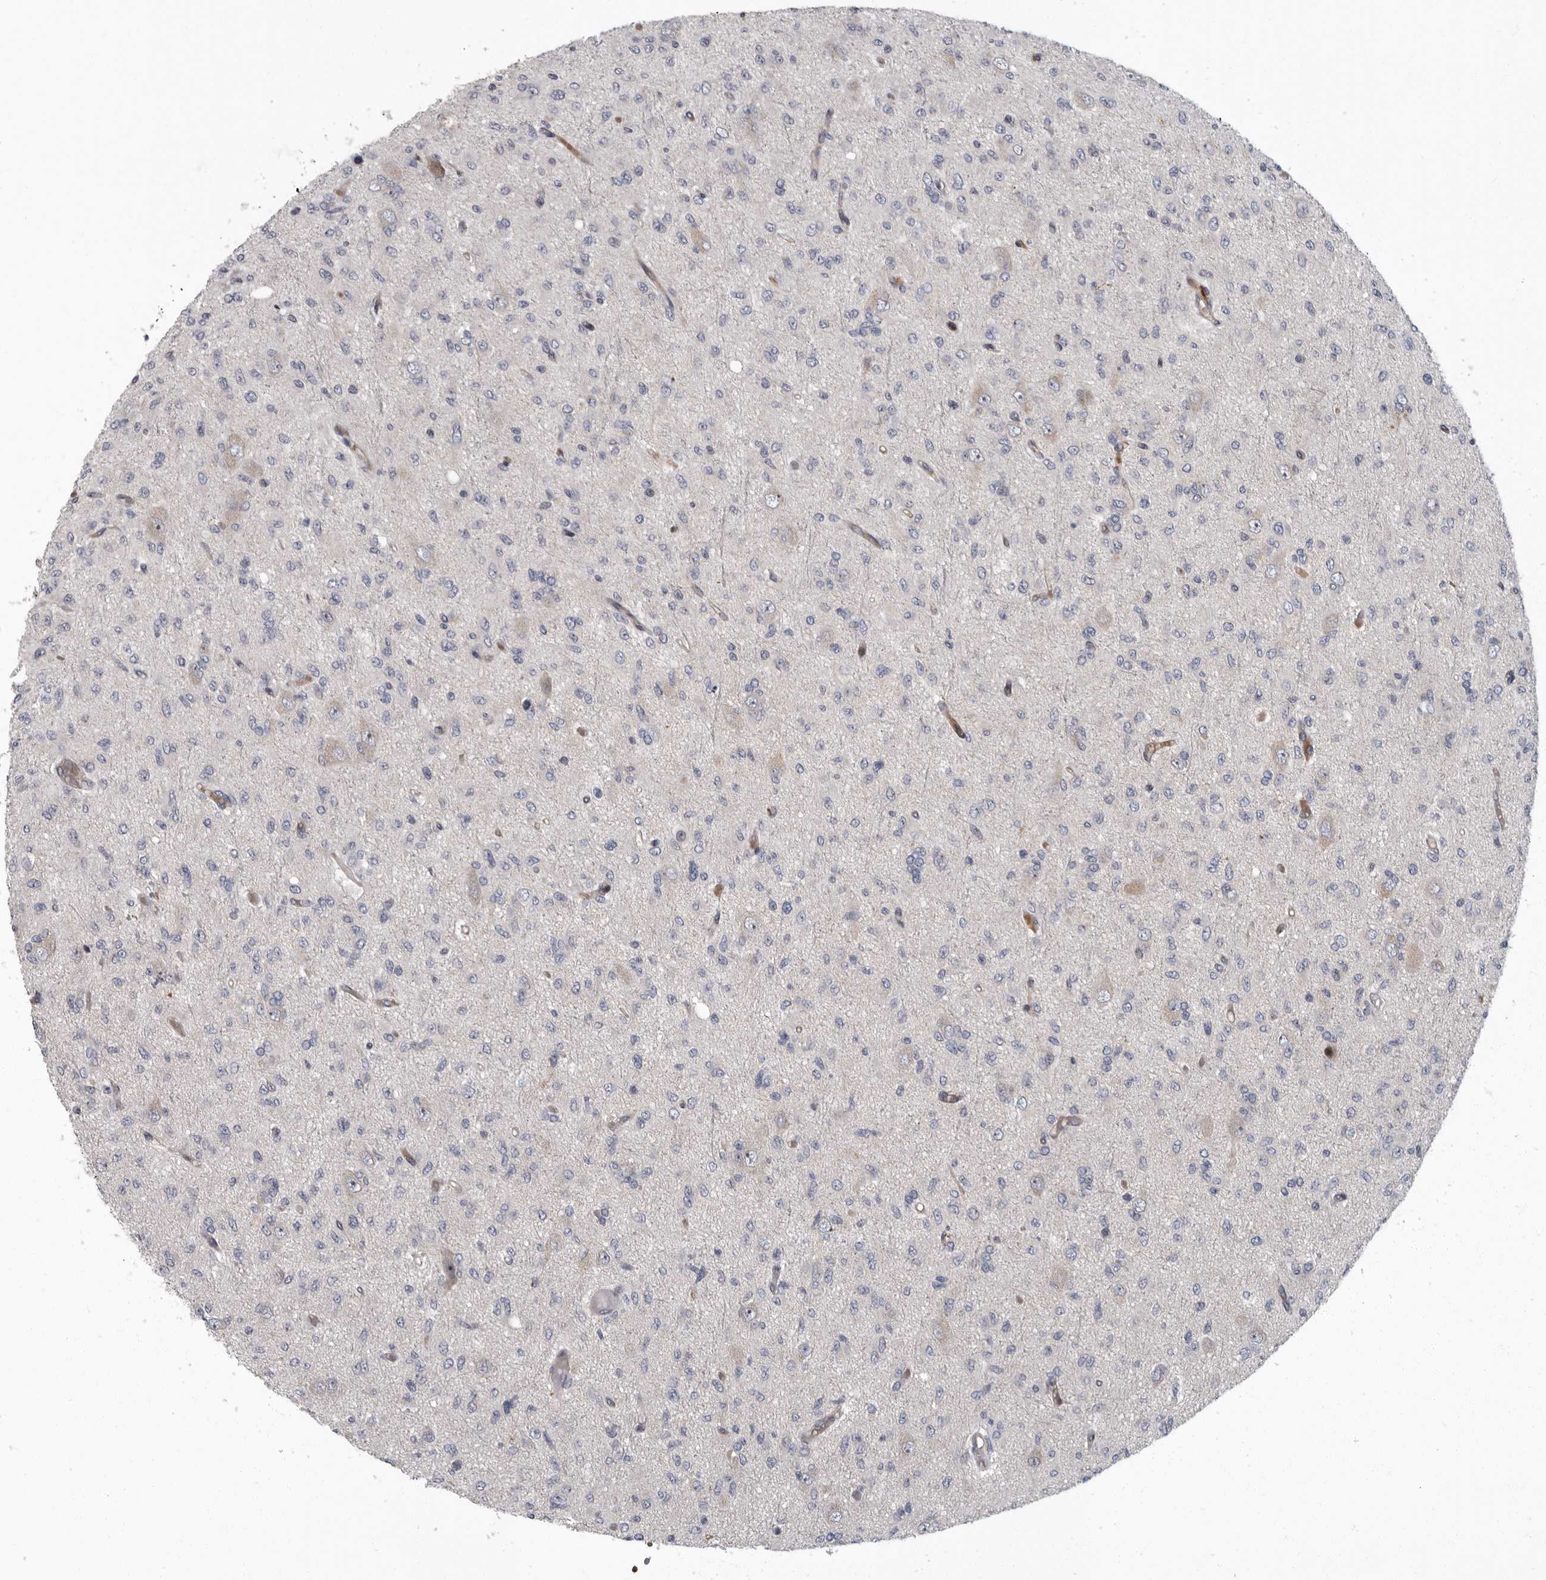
{"staining": {"intensity": "negative", "quantity": "none", "location": "none"}, "tissue": "glioma", "cell_type": "Tumor cells", "image_type": "cancer", "snomed": [{"axis": "morphology", "description": "Glioma, malignant, High grade"}, {"axis": "topography", "description": "Brain"}], "caption": "DAB (3,3'-diaminobenzidine) immunohistochemical staining of human glioma exhibits no significant staining in tumor cells.", "gene": "PDCD11", "patient": {"sex": "female", "age": 59}}